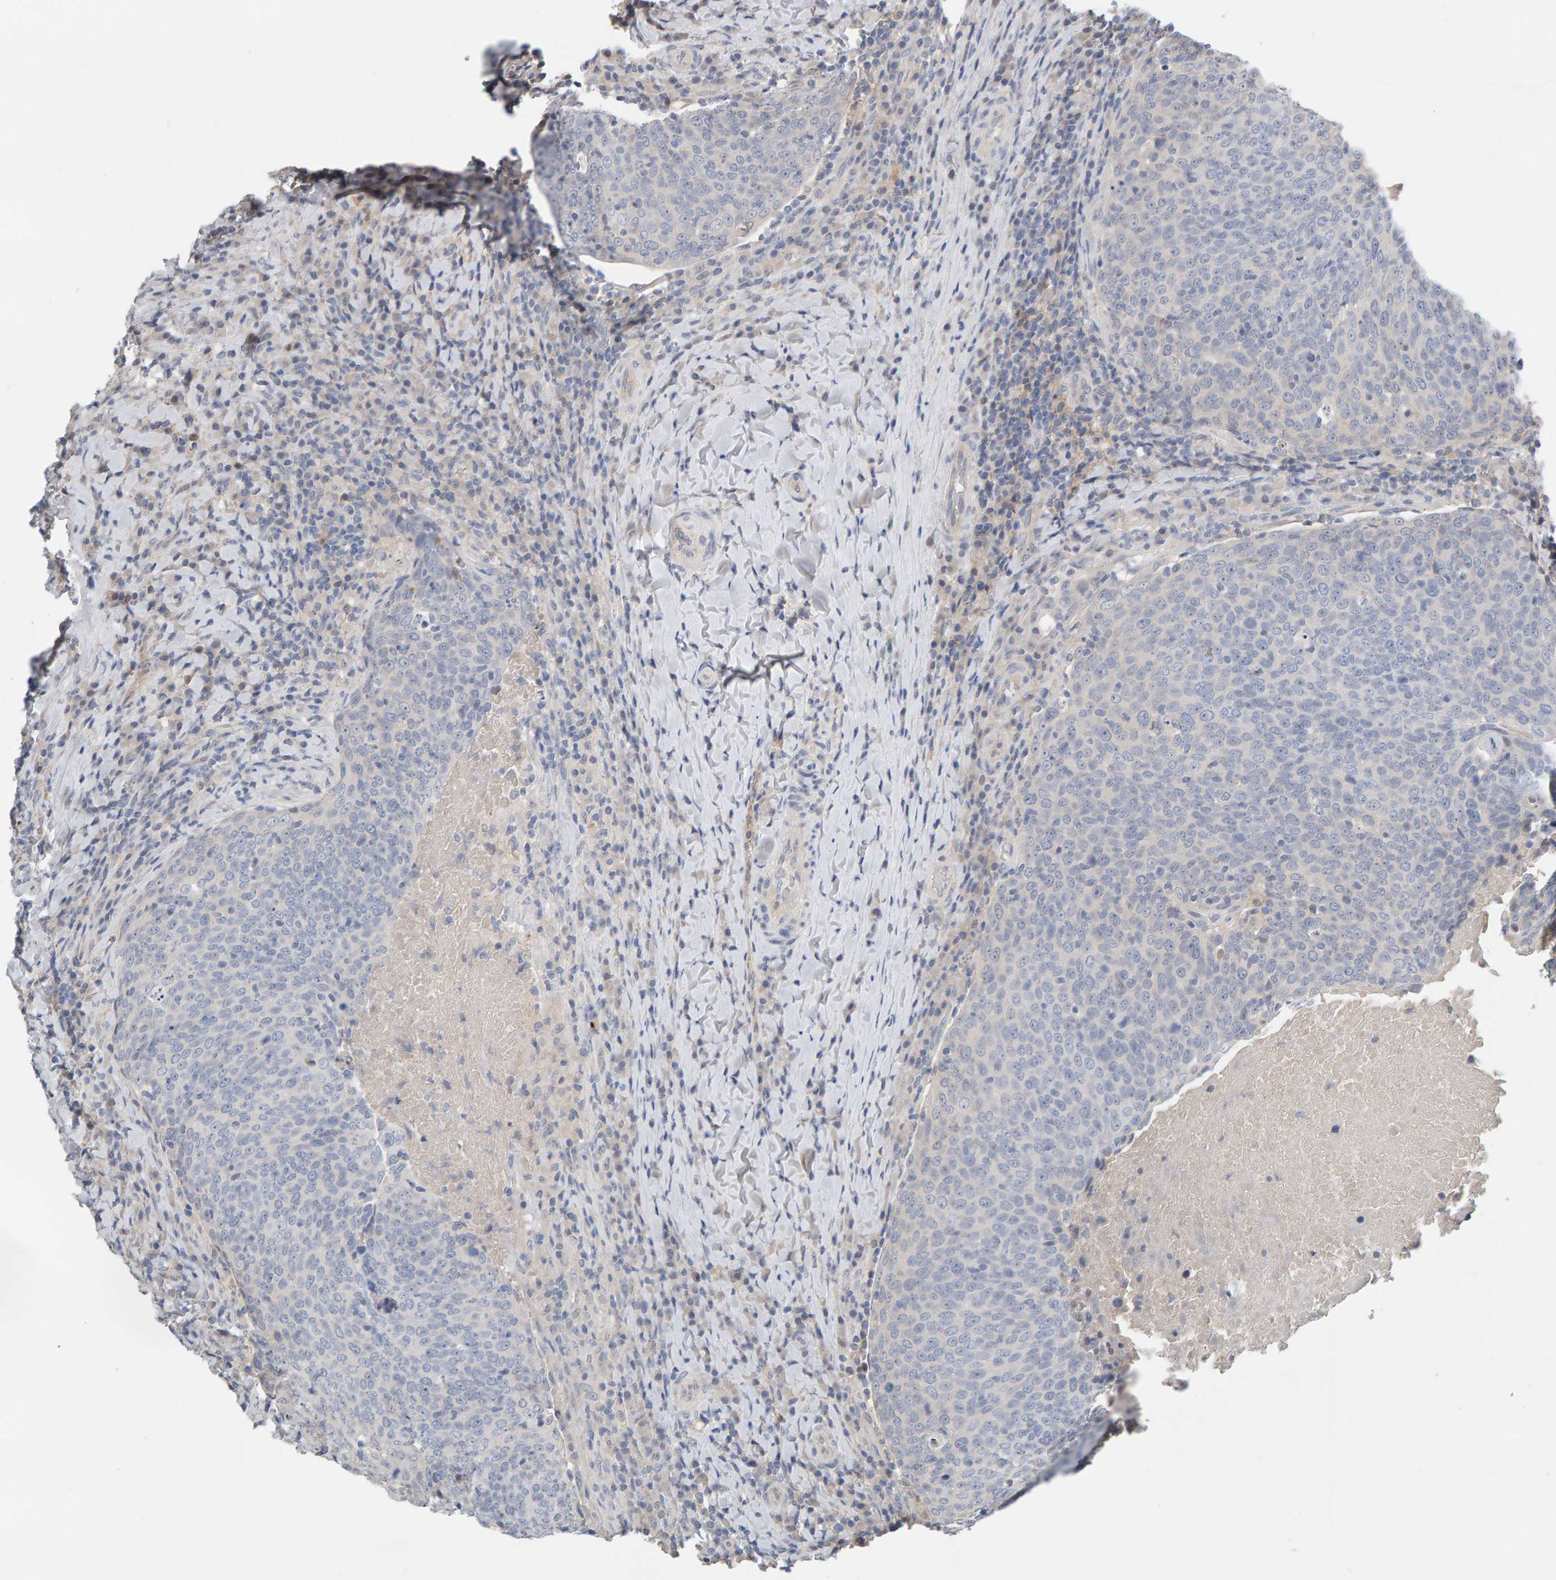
{"staining": {"intensity": "negative", "quantity": "none", "location": "none"}, "tissue": "head and neck cancer", "cell_type": "Tumor cells", "image_type": "cancer", "snomed": [{"axis": "morphology", "description": "Squamous cell carcinoma, NOS"}, {"axis": "morphology", "description": "Squamous cell carcinoma, metastatic, NOS"}, {"axis": "topography", "description": "Lymph node"}, {"axis": "topography", "description": "Head-Neck"}], "caption": "Head and neck cancer stained for a protein using IHC exhibits no staining tumor cells.", "gene": "GFUS", "patient": {"sex": "male", "age": 62}}